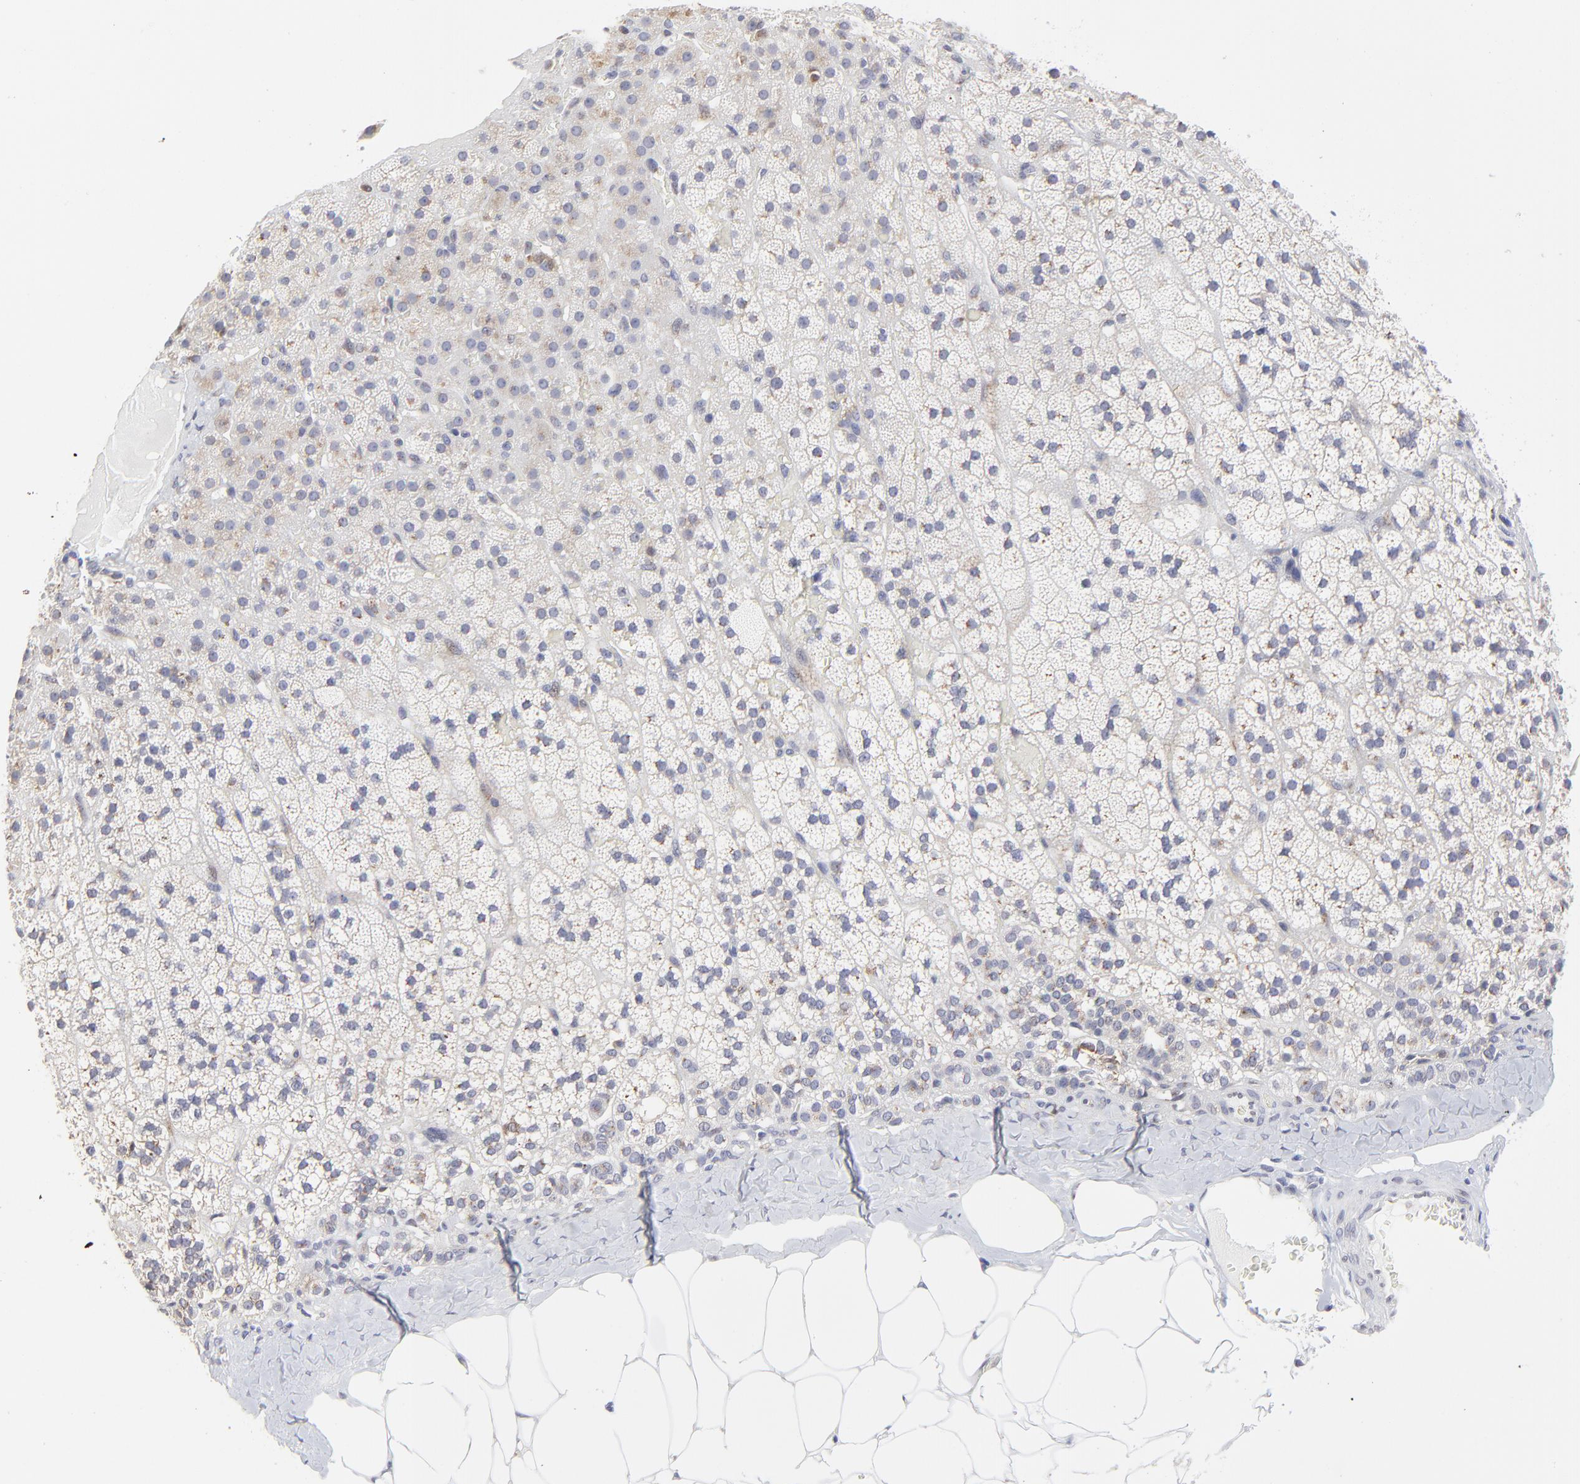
{"staining": {"intensity": "weak", "quantity": "<25%", "location": "cytoplasmic/membranous"}, "tissue": "adrenal gland", "cell_type": "Glandular cells", "image_type": "normal", "snomed": [{"axis": "morphology", "description": "Normal tissue, NOS"}, {"axis": "topography", "description": "Adrenal gland"}], "caption": "An IHC histopathology image of unremarkable adrenal gland is shown. There is no staining in glandular cells of adrenal gland. The staining is performed using DAB brown chromogen with nuclei counter-stained in using hematoxylin.", "gene": "NCAPH", "patient": {"sex": "male", "age": 35}}